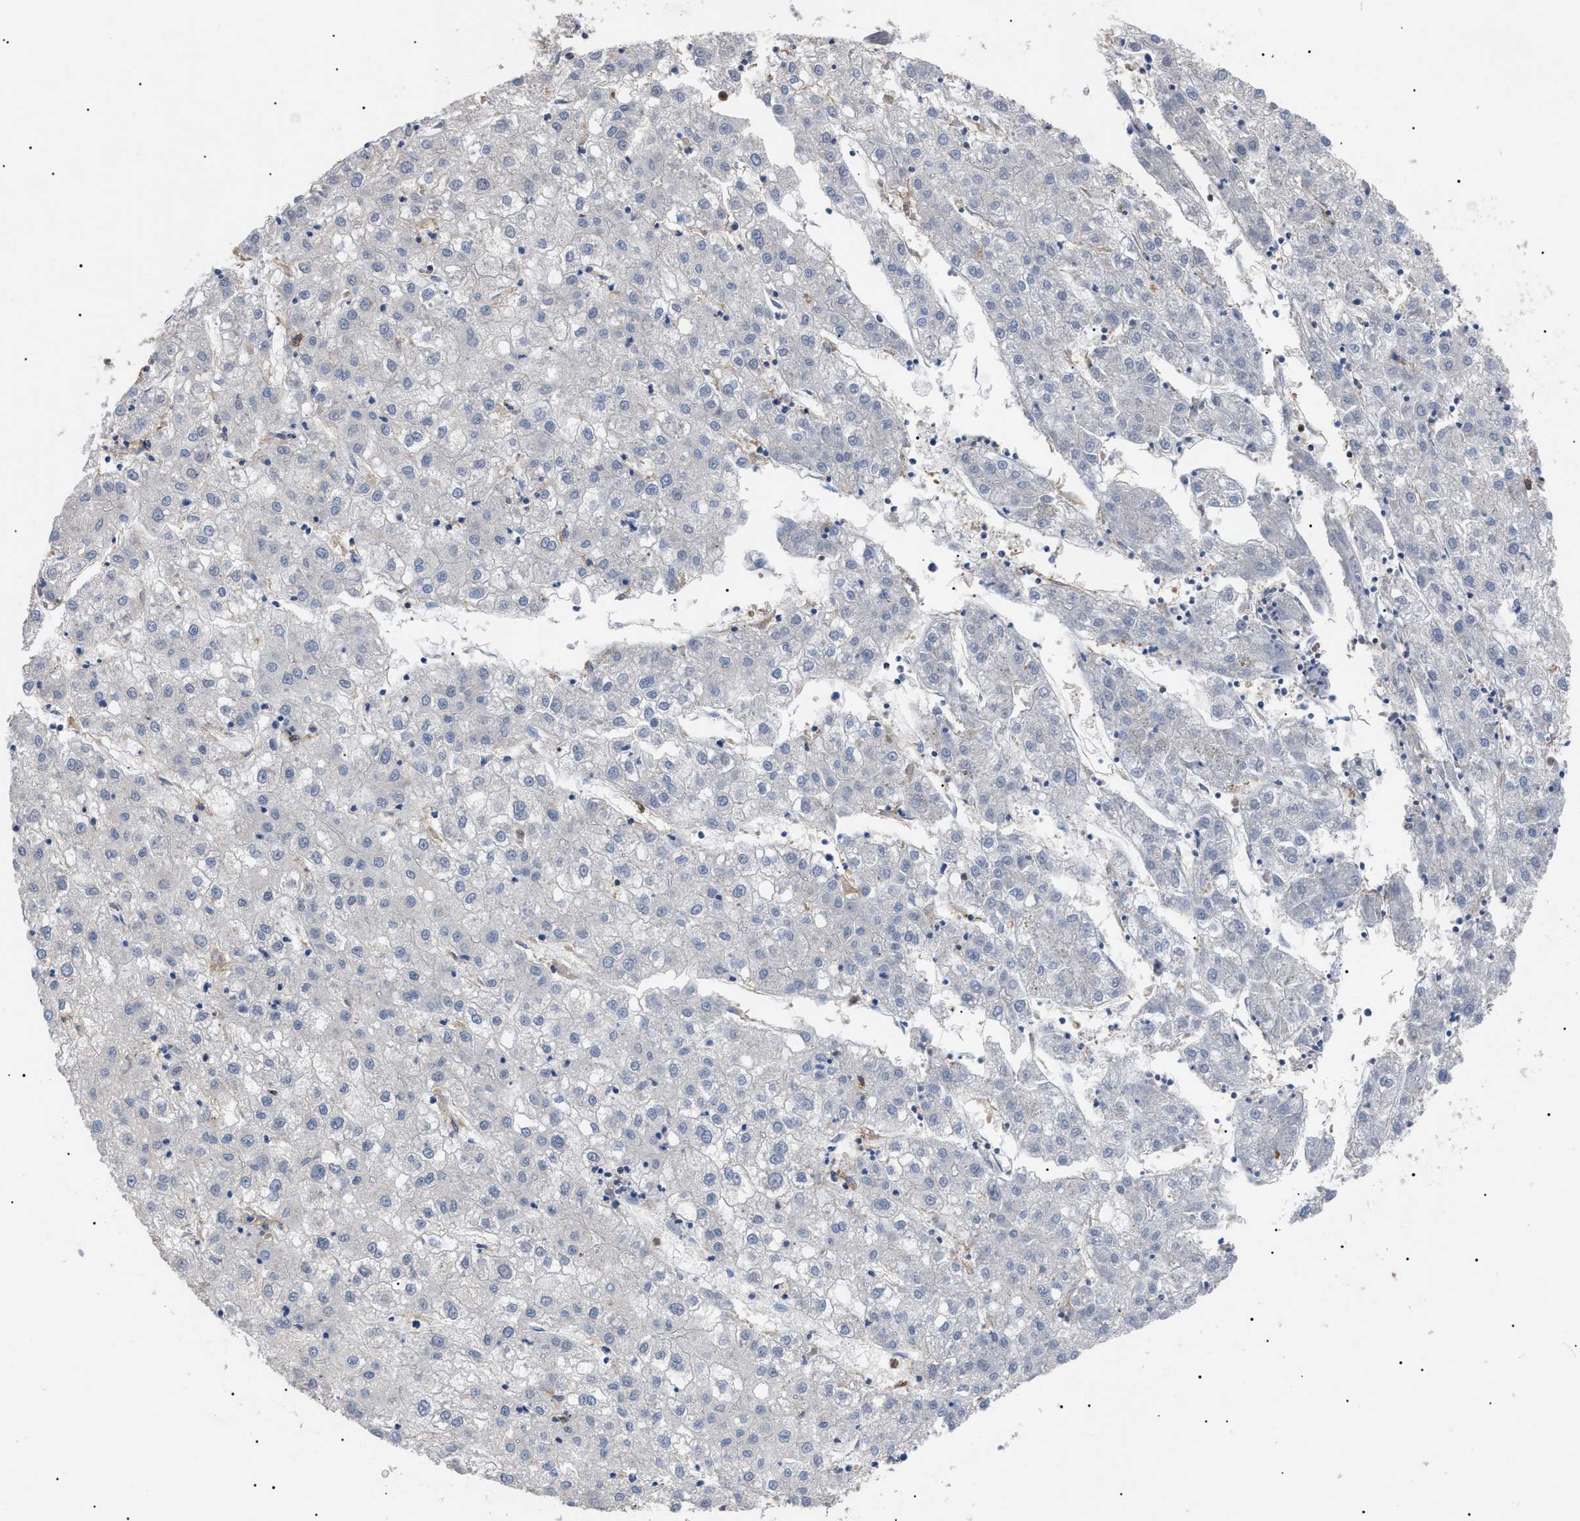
{"staining": {"intensity": "negative", "quantity": "none", "location": "none"}, "tissue": "liver cancer", "cell_type": "Tumor cells", "image_type": "cancer", "snomed": [{"axis": "morphology", "description": "Carcinoma, Hepatocellular, NOS"}, {"axis": "topography", "description": "Liver"}], "caption": "IHC of liver hepatocellular carcinoma reveals no staining in tumor cells. (DAB immunohistochemistry (IHC) with hematoxylin counter stain).", "gene": "CD300A", "patient": {"sex": "male", "age": 72}}